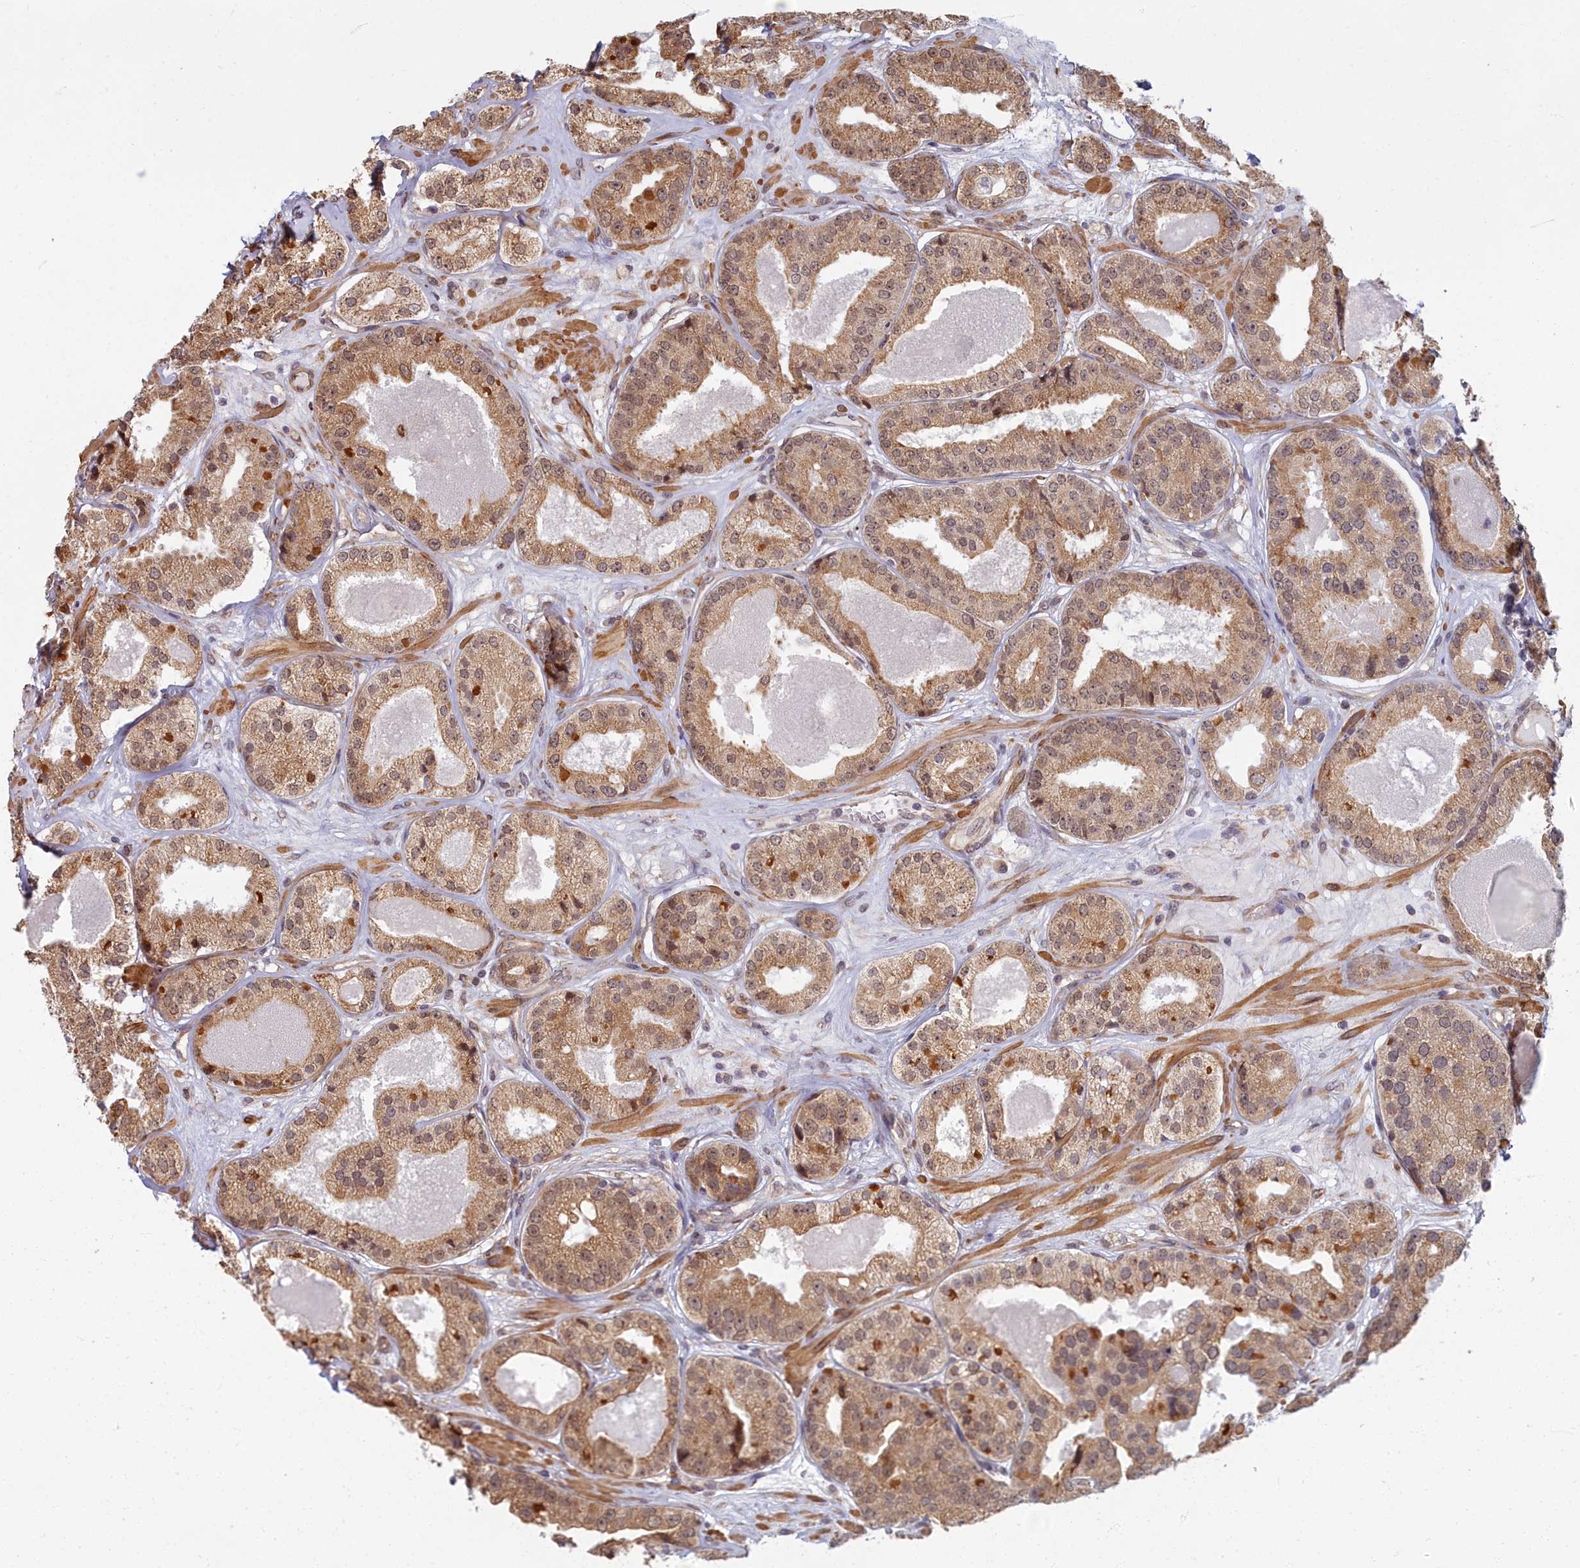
{"staining": {"intensity": "moderate", "quantity": ">75%", "location": "cytoplasmic/membranous"}, "tissue": "prostate cancer", "cell_type": "Tumor cells", "image_type": "cancer", "snomed": [{"axis": "morphology", "description": "Adenocarcinoma, High grade"}, {"axis": "topography", "description": "Prostate"}], "caption": "Prostate cancer stained with DAB immunohistochemistry (IHC) exhibits medium levels of moderate cytoplasmic/membranous expression in about >75% of tumor cells.", "gene": "MAK16", "patient": {"sex": "male", "age": 63}}